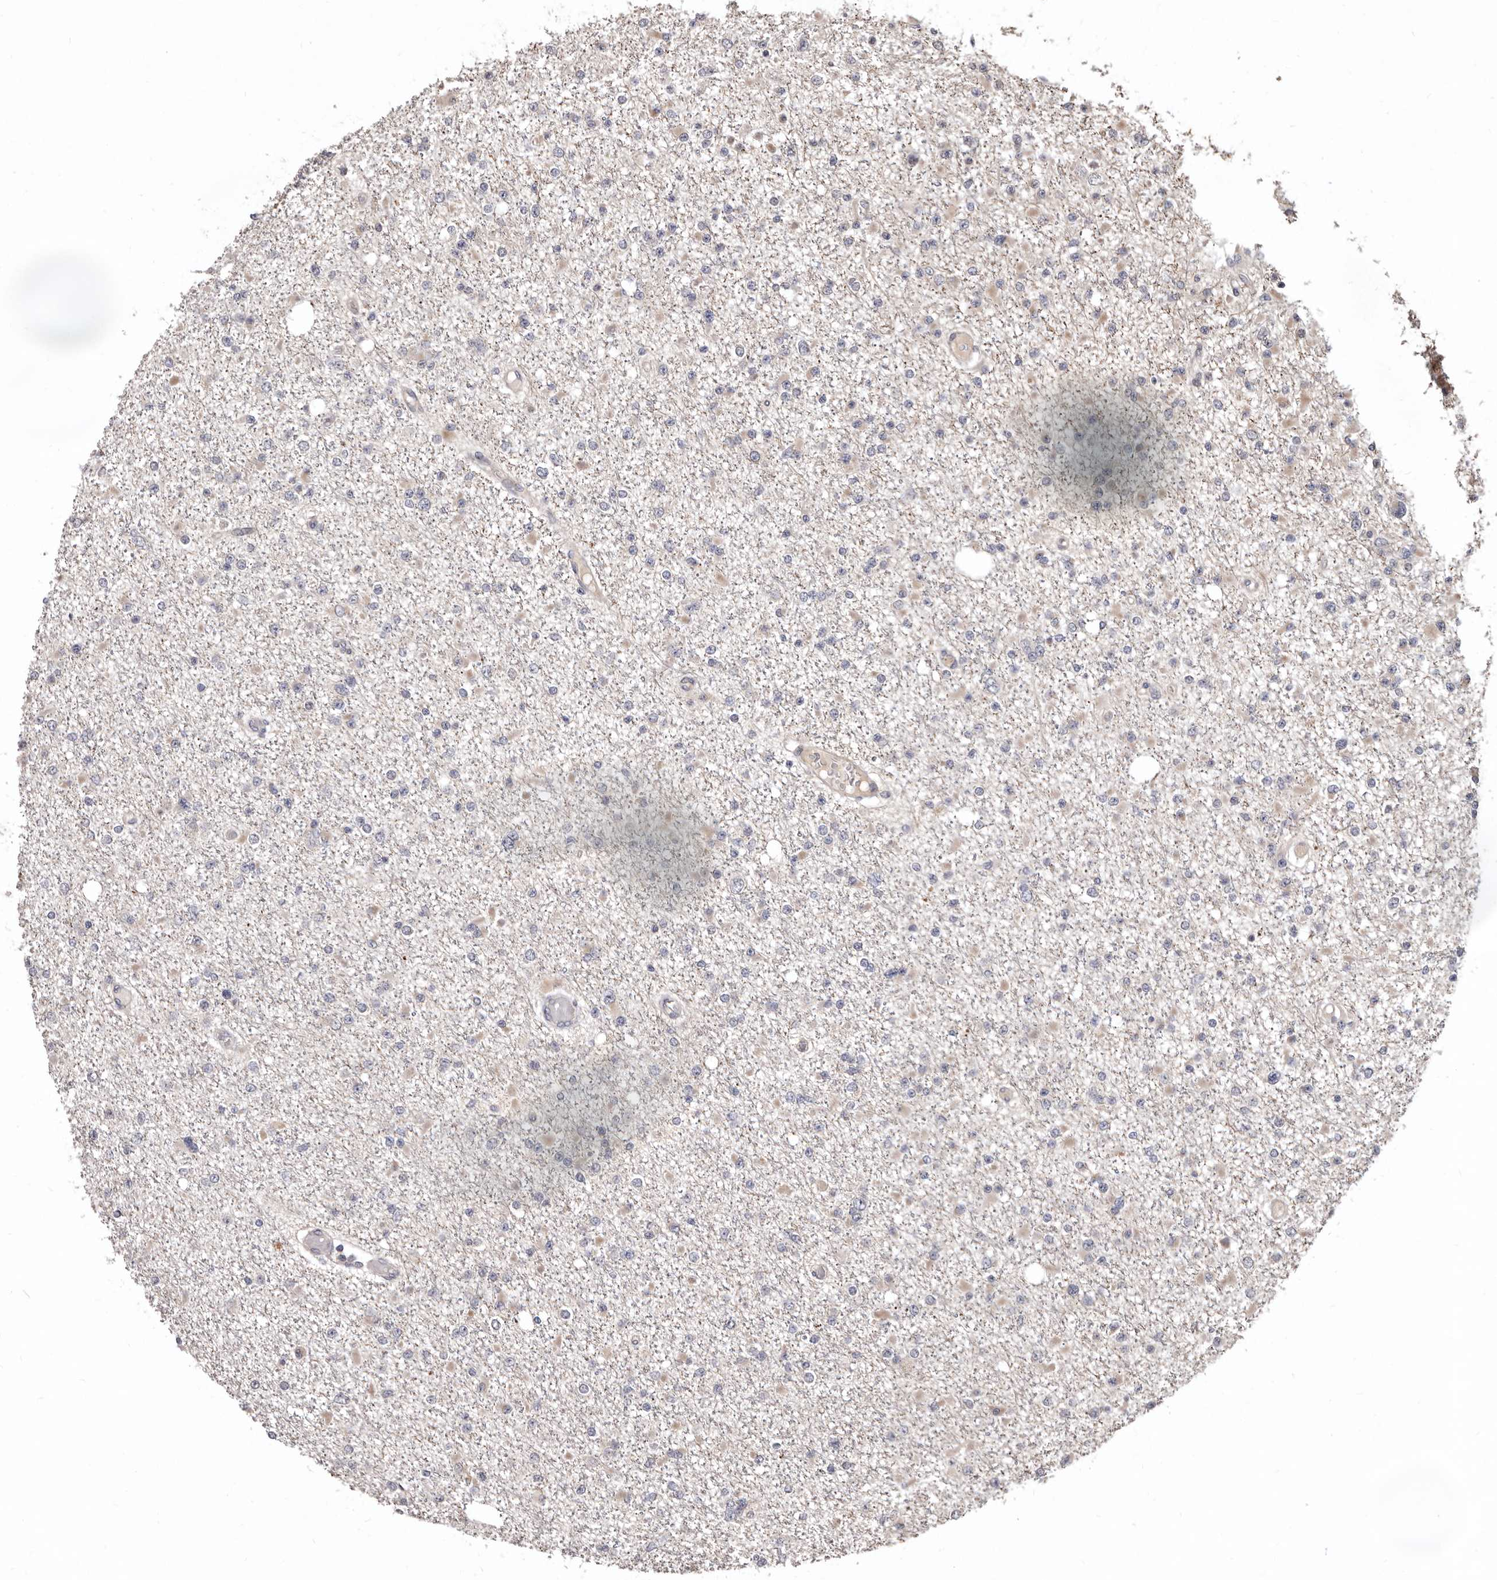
{"staining": {"intensity": "negative", "quantity": "none", "location": "none"}, "tissue": "glioma", "cell_type": "Tumor cells", "image_type": "cancer", "snomed": [{"axis": "morphology", "description": "Glioma, malignant, Low grade"}, {"axis": "topography", "description": "Brain"}], "caption": "Immunohistochemical staining of human glioma reveals no significant expression in tumor cells.", "gene": "WEE2", "patient": {"sex": "female", "age": 22}}